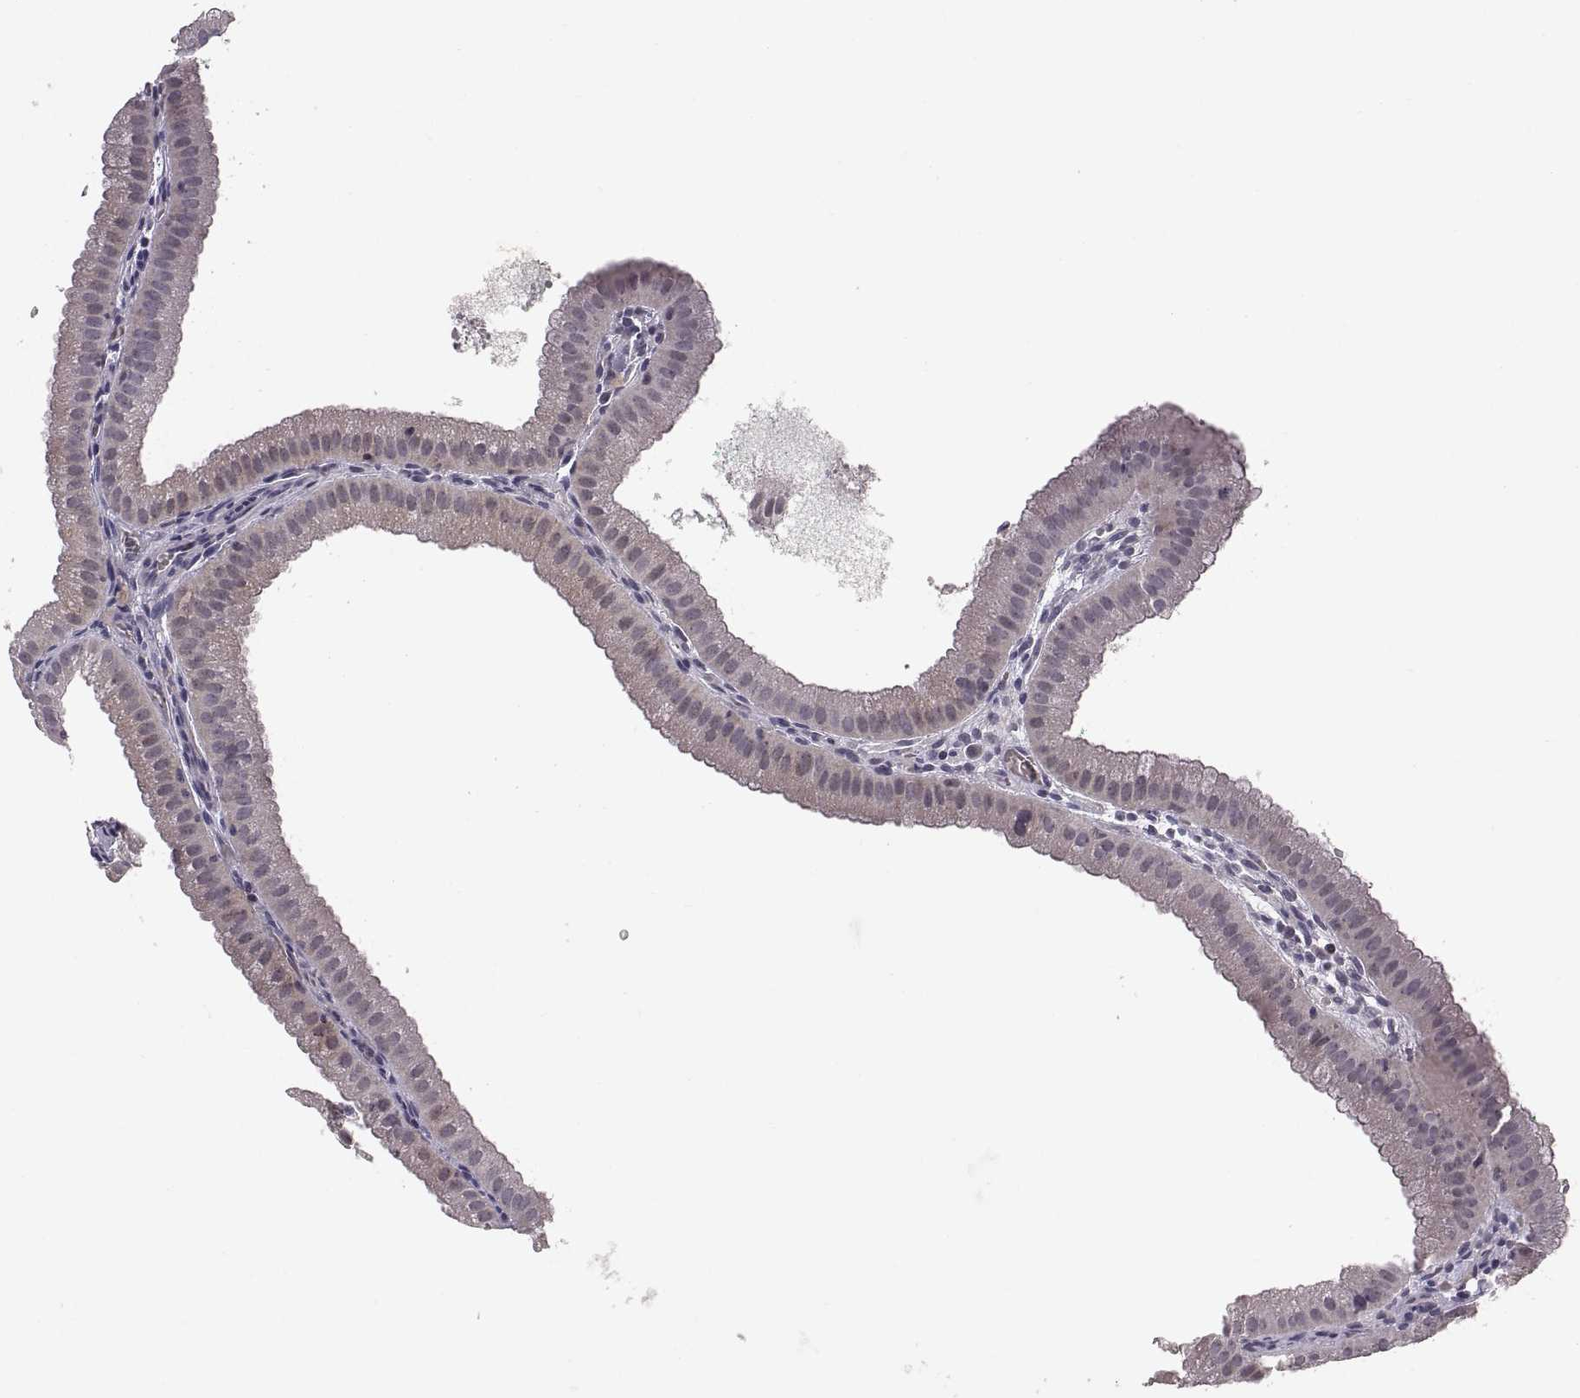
{"staining": {"intensity": "negative", "quantity": "none", "location": "none"}, "tissue": "gallbladder", "cell_type": "Glandular cells", "image_type": "normal", "snomed": [{"axis": "morphology", "description": "Normal tissue, NOS"}, {"axis": "topography", "description": "Gallbladder"}], "caption": "Immunohistochemical staining of unremarkable human gallbladder exhibits no significant positivity in glandular cells. Nuclei are stained in blue.", "gene": "PAX2", "patient": {"sex": "male", "age": 67}}